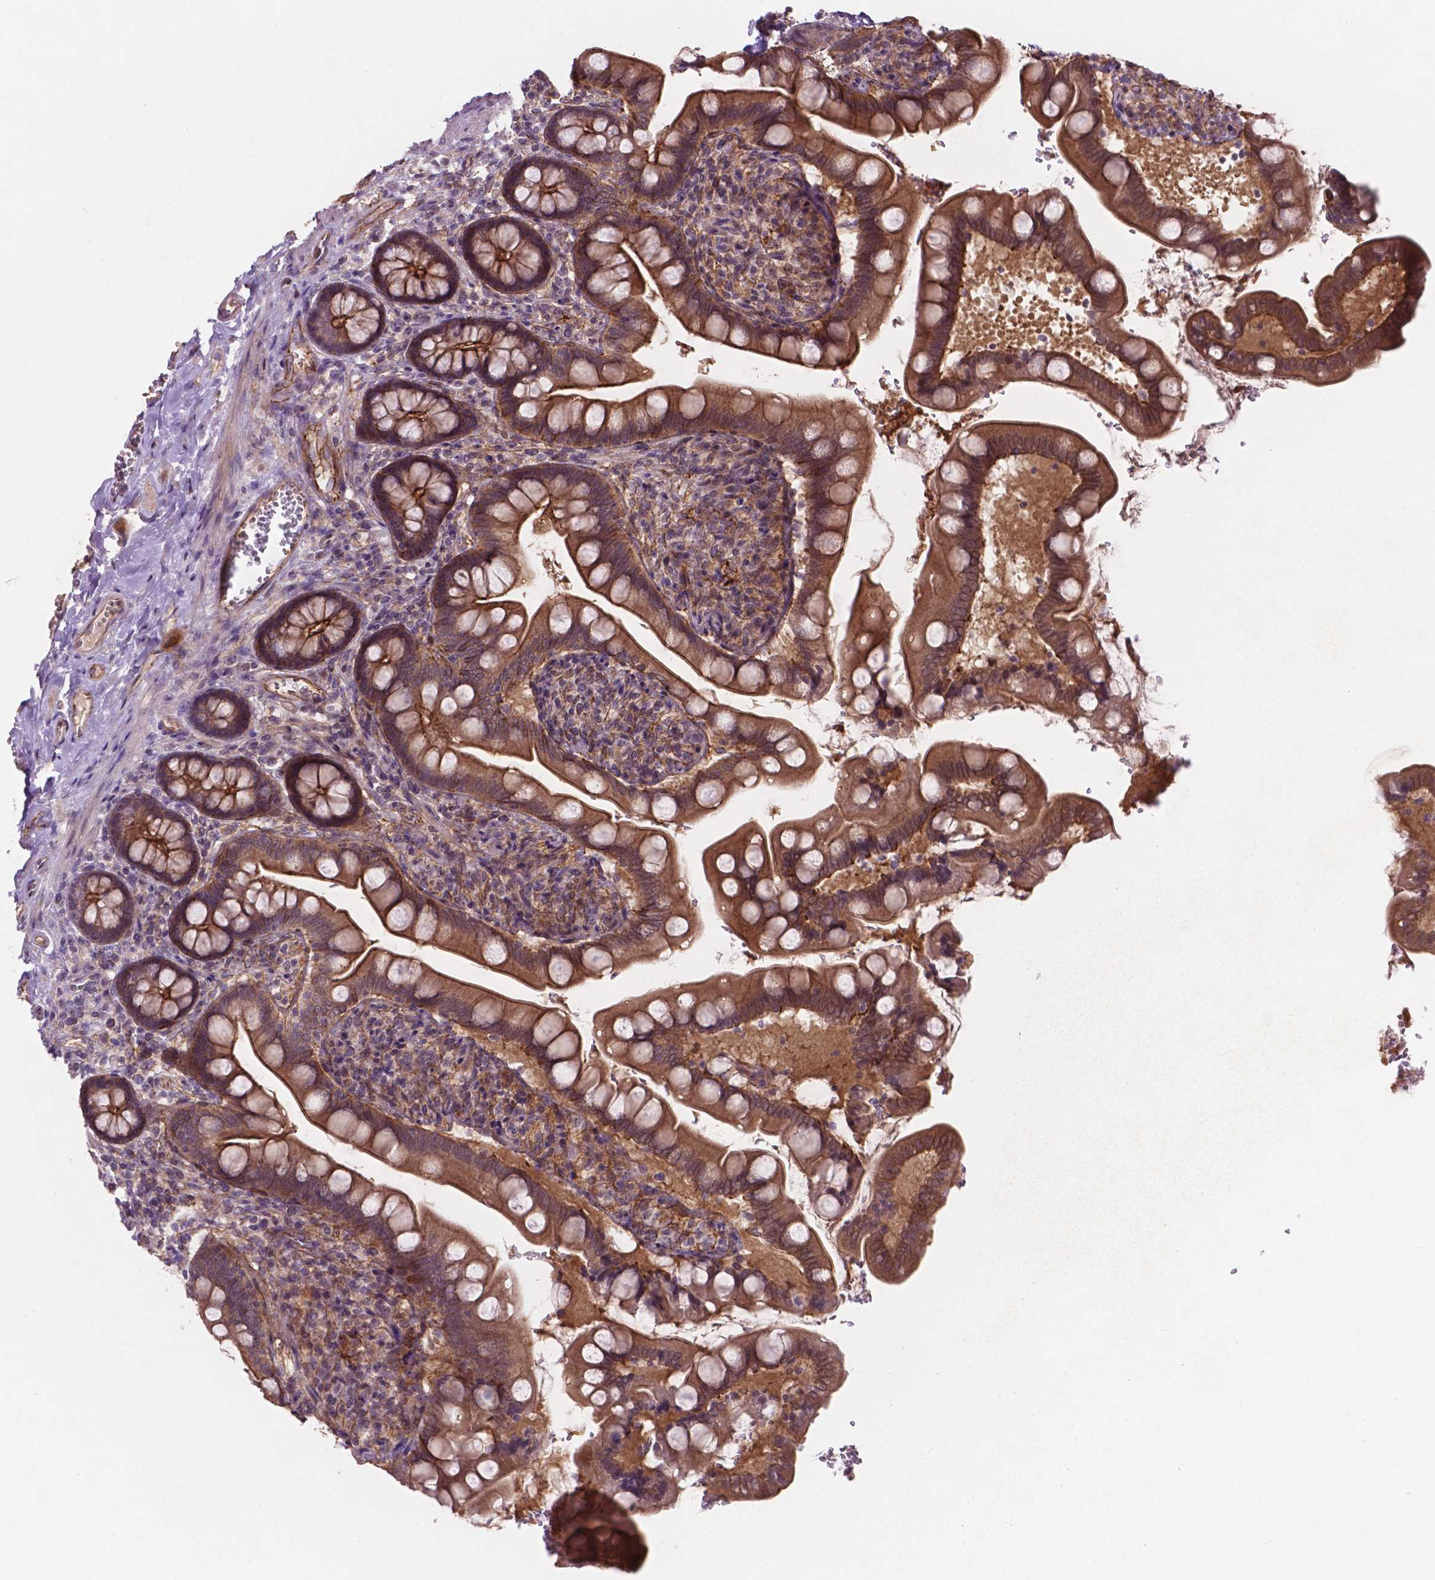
{"staining": {"intensity": "moderate", "quantity": "25%-75%", "location": "cytoplasmic/membranous"}, "tissue": "small intestine", "cell_type": "Glandular cells", "image_type": "normal", "snomed": [{"axis": "morphology", "description": "Normal tissue, NOS"}, {"axis": "topography", "description": "Small intestine"}], "caption": "Immunohistochemical staining of benign small intestine shows 25%-75% levels of moderate cytoplasmic/membranous protein positivity in about 25%-75% of glandular cells.", "gene": "ARL5C", "patient": {"sex": "female", "age": 56}}